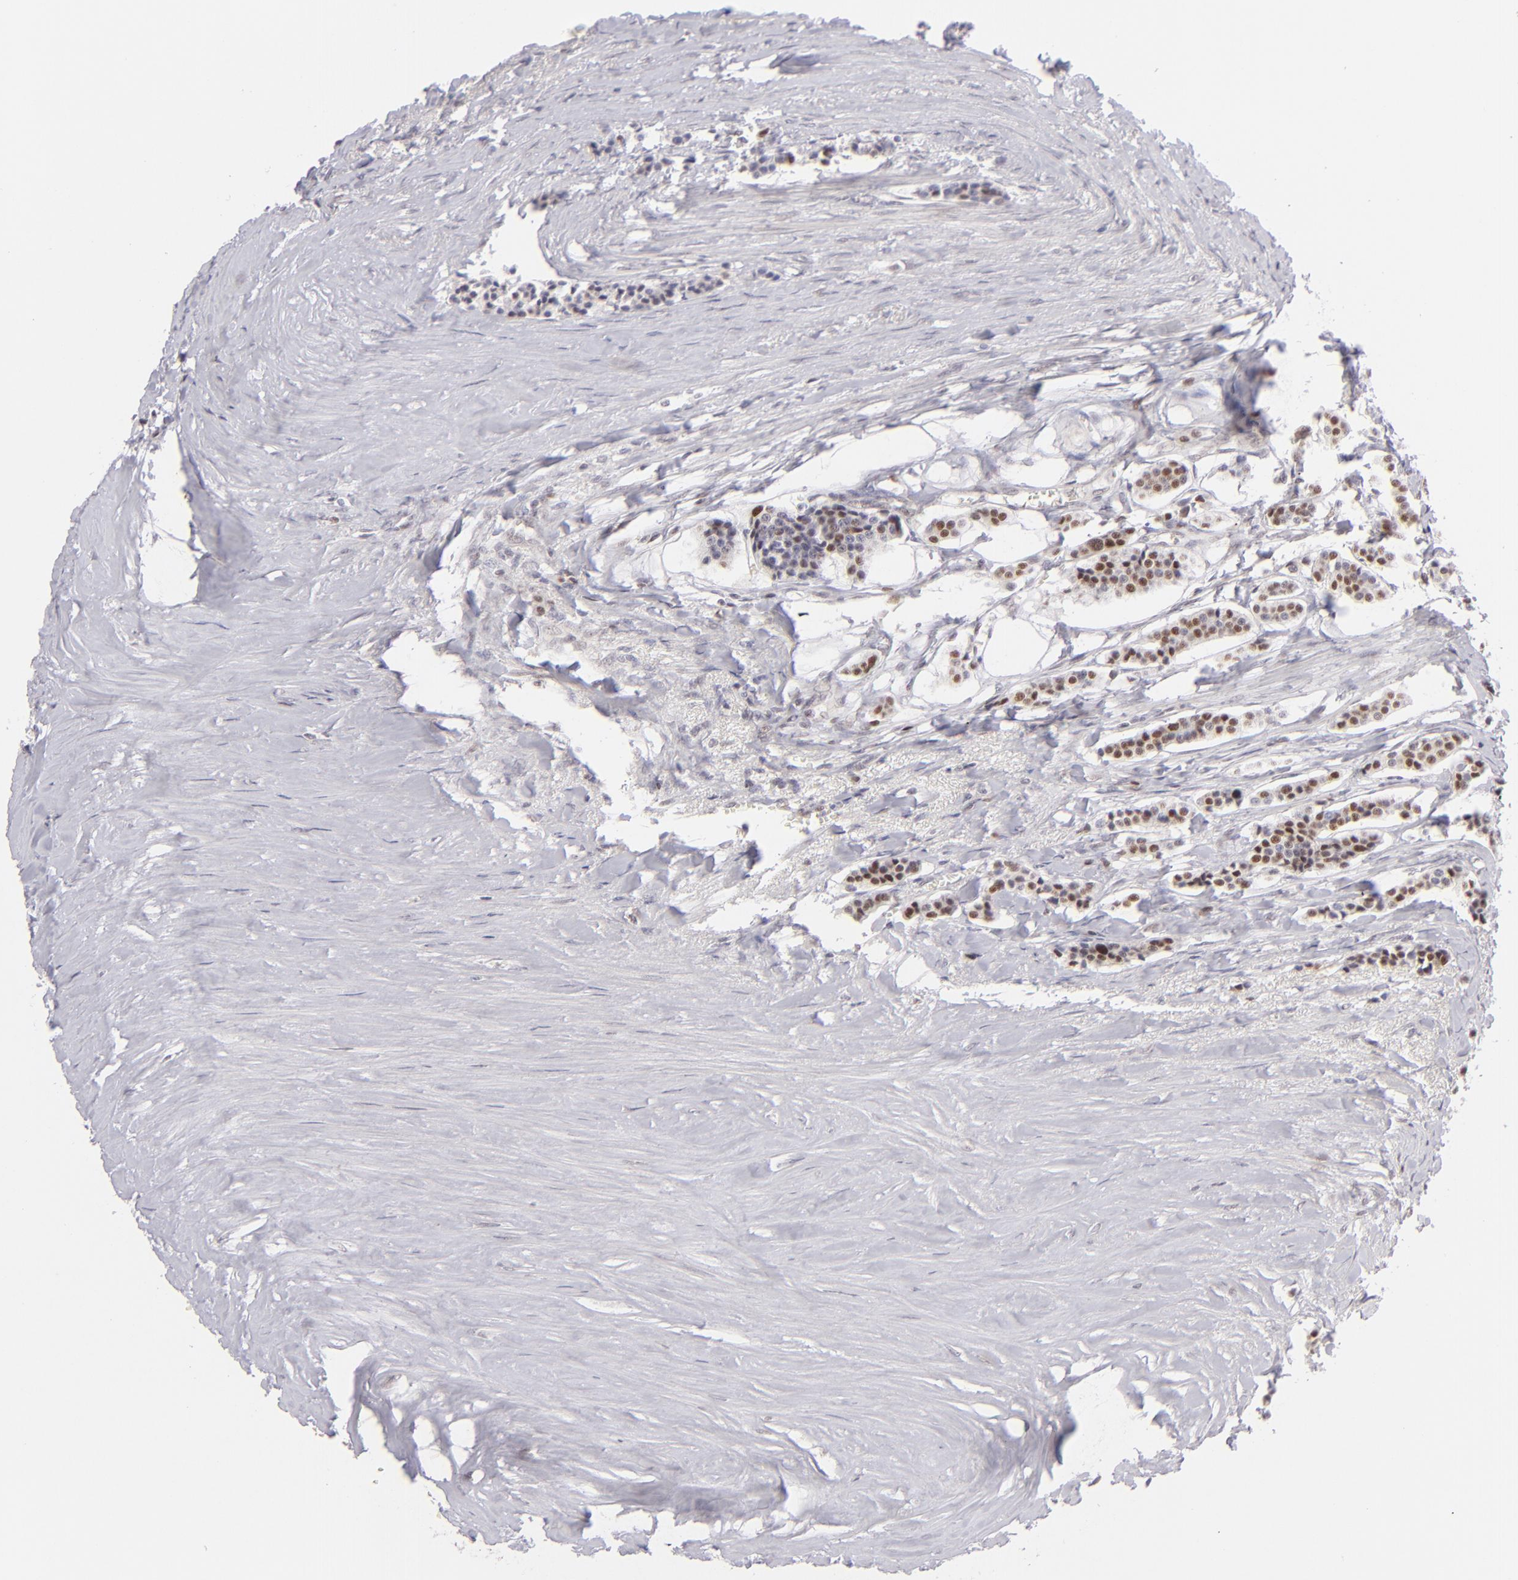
{"staining": {"intensity": "moderate", "quantity": ">75%", "location": "nuclear"}, "tissue": "carcinoid", "cell_type": "Tumor cells", "image_type": "cancer", "snomed": [{"axis": "morphology", "description": "Carcinoid, malignant, NOS"}, {"axis": "topography", "description": "Small intestine"}], "caption": "Carcinoid stained with DAB IHC displays medium levels of moderate nuclear positivity in about >75% of tumor cells.", "gene": "POU2F1", "patient": {"sex": "male", "age": 63}}